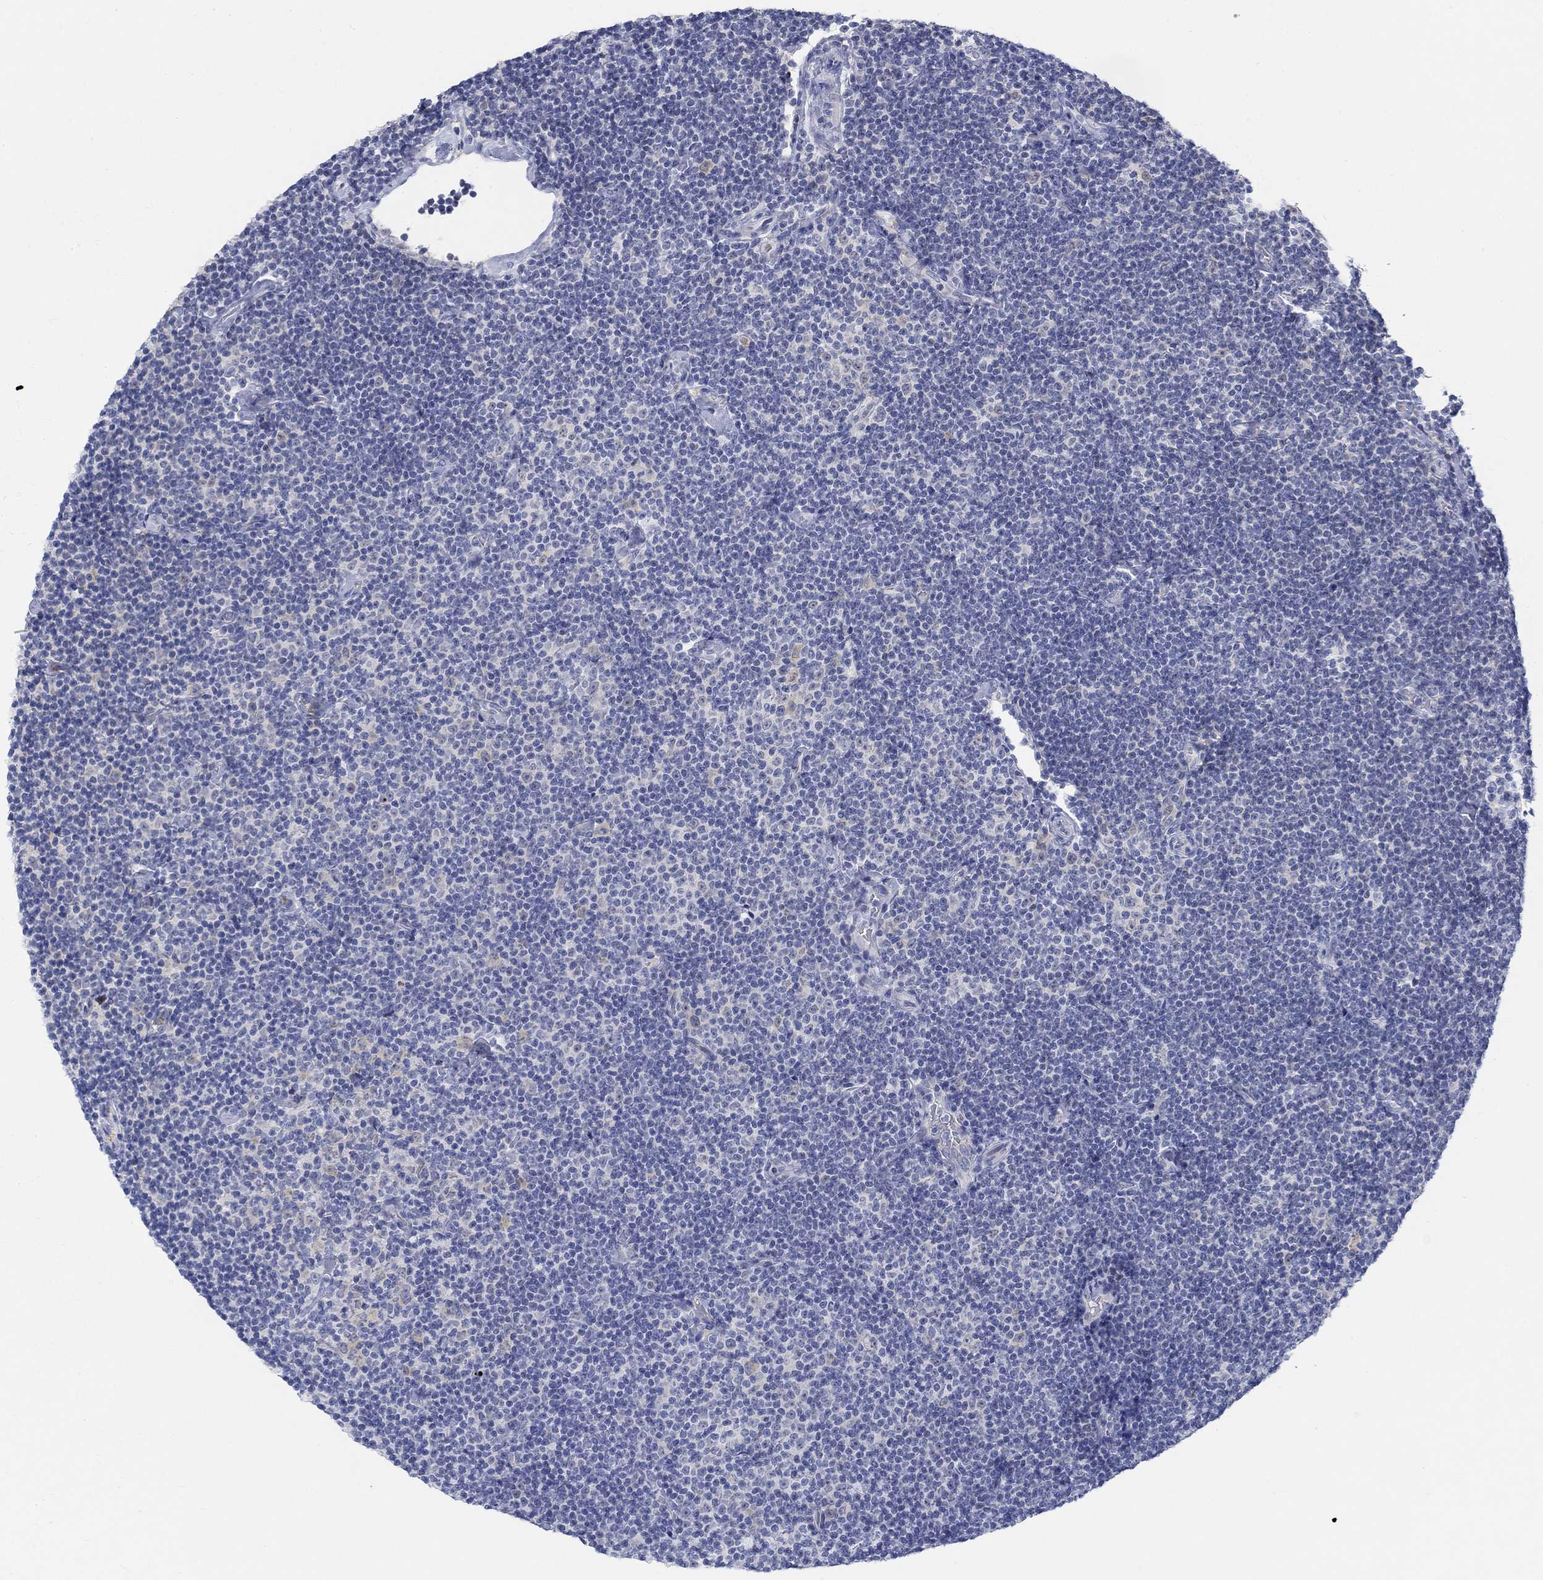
{"staining": {"intensity": "negative", "quantity": "none", "location": "none"}, "tissue": "lymphoma", "cell_type": "Tumor cells", "image_type": "cancer", "snomed": [{"axis": "morphology", "description": "Malignant lymphoma, non-Hodgkin's type, Low grade"}, {"axis": "topography", "description": "Lymph node"}], "caption": "Tumor cells are negative for protein expression in human low-grade malignant lymphoma, non-Hodgkin's type.", "gene": "SNTG2", "patient": {"sex": "male", "age": 81}}